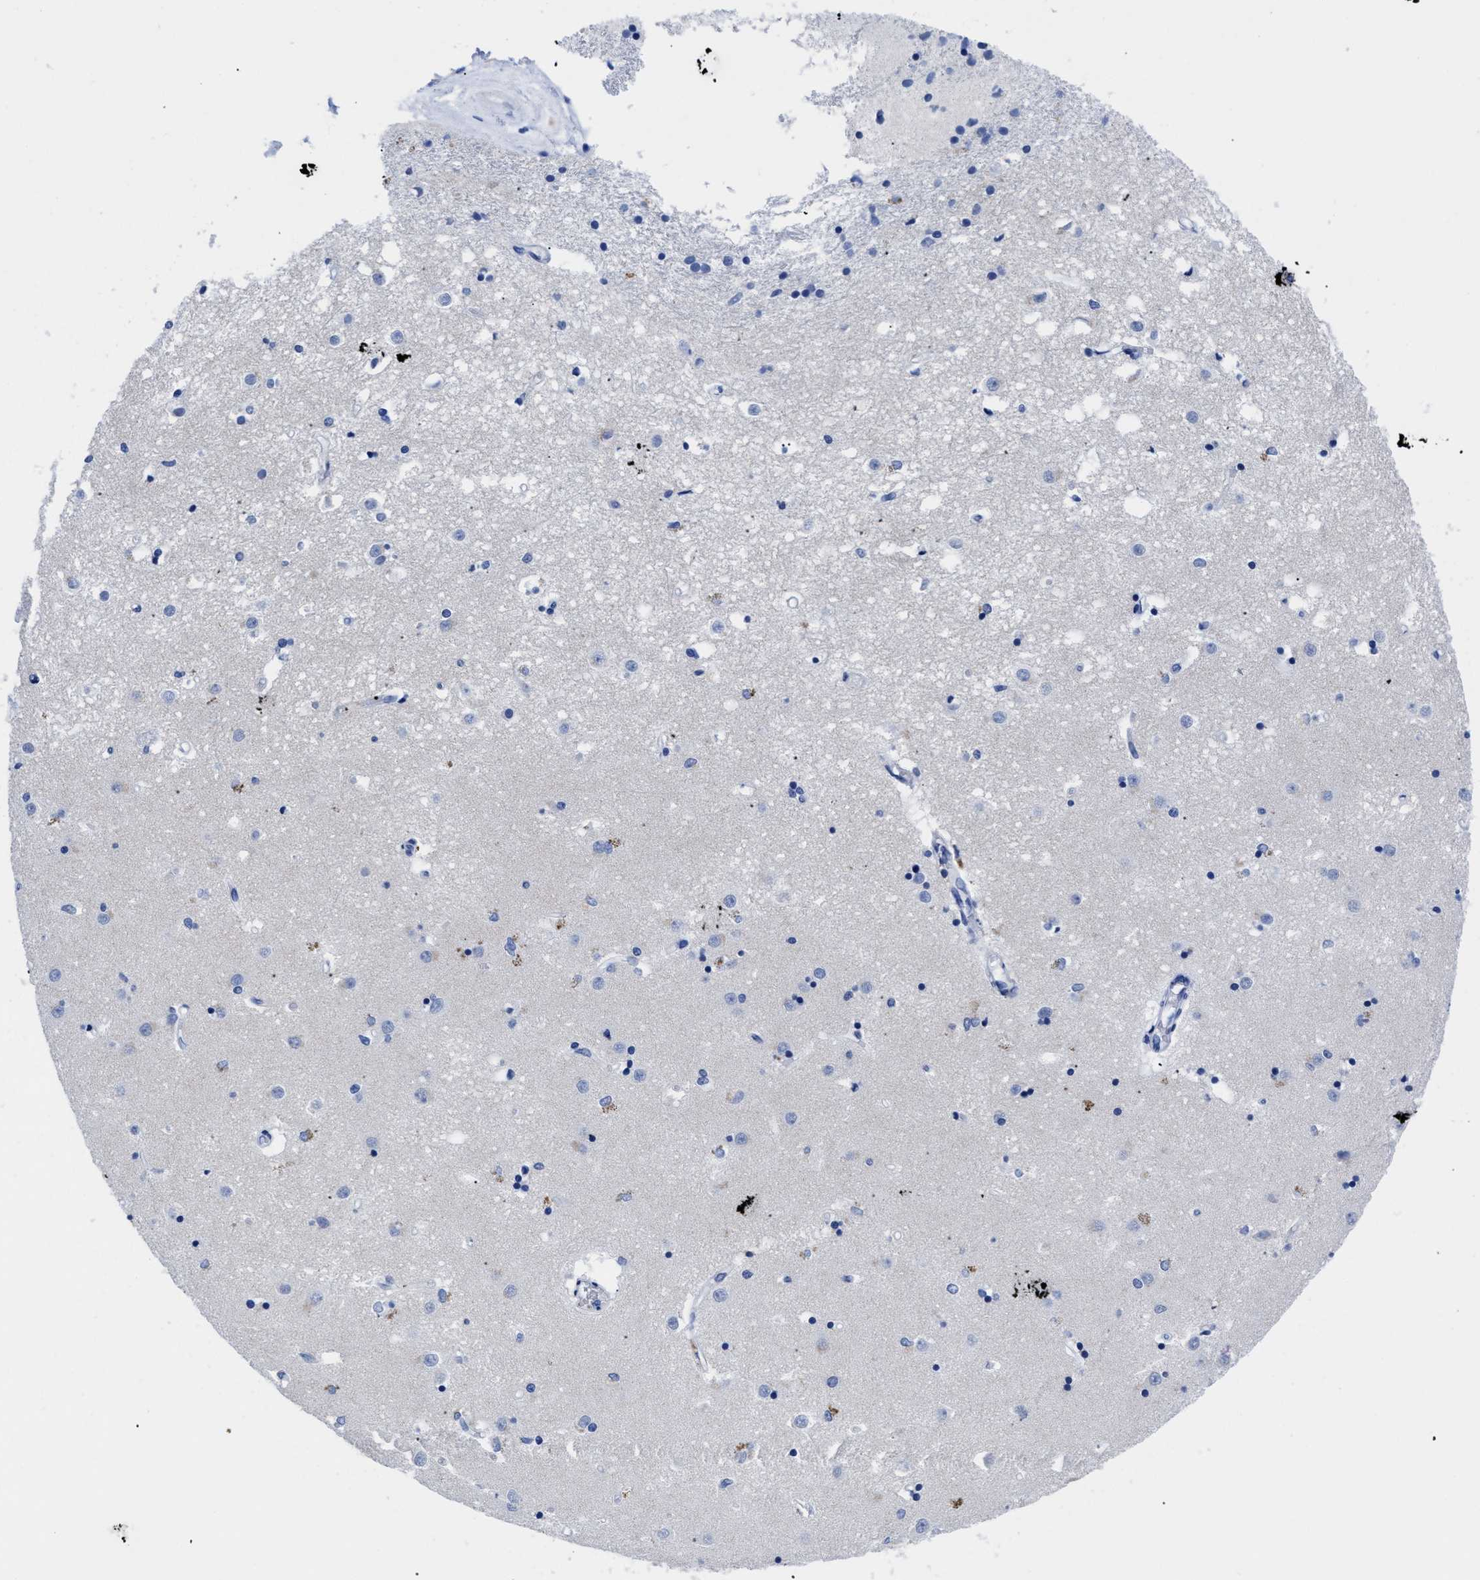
{"staining": {"intensity": "negative", "quantity": "none", "location": "none"}, "tissue": "caudate", "cell_type": "Glial cells", "image_type": "normal", "snomed": [{"axis": "morphology", "description": "Normal tissue, NOS"}, {"axis": "topography", "description": "Lateral ventricle wall"}], "caption": "IHC histopathology image of benign caudate stained for a protein (brown), which demonstrates no positivity in glial cells. Nuclei are stained in blue.", "gene": "TREML1", "patient": {"sex": "male", "age": 45}}